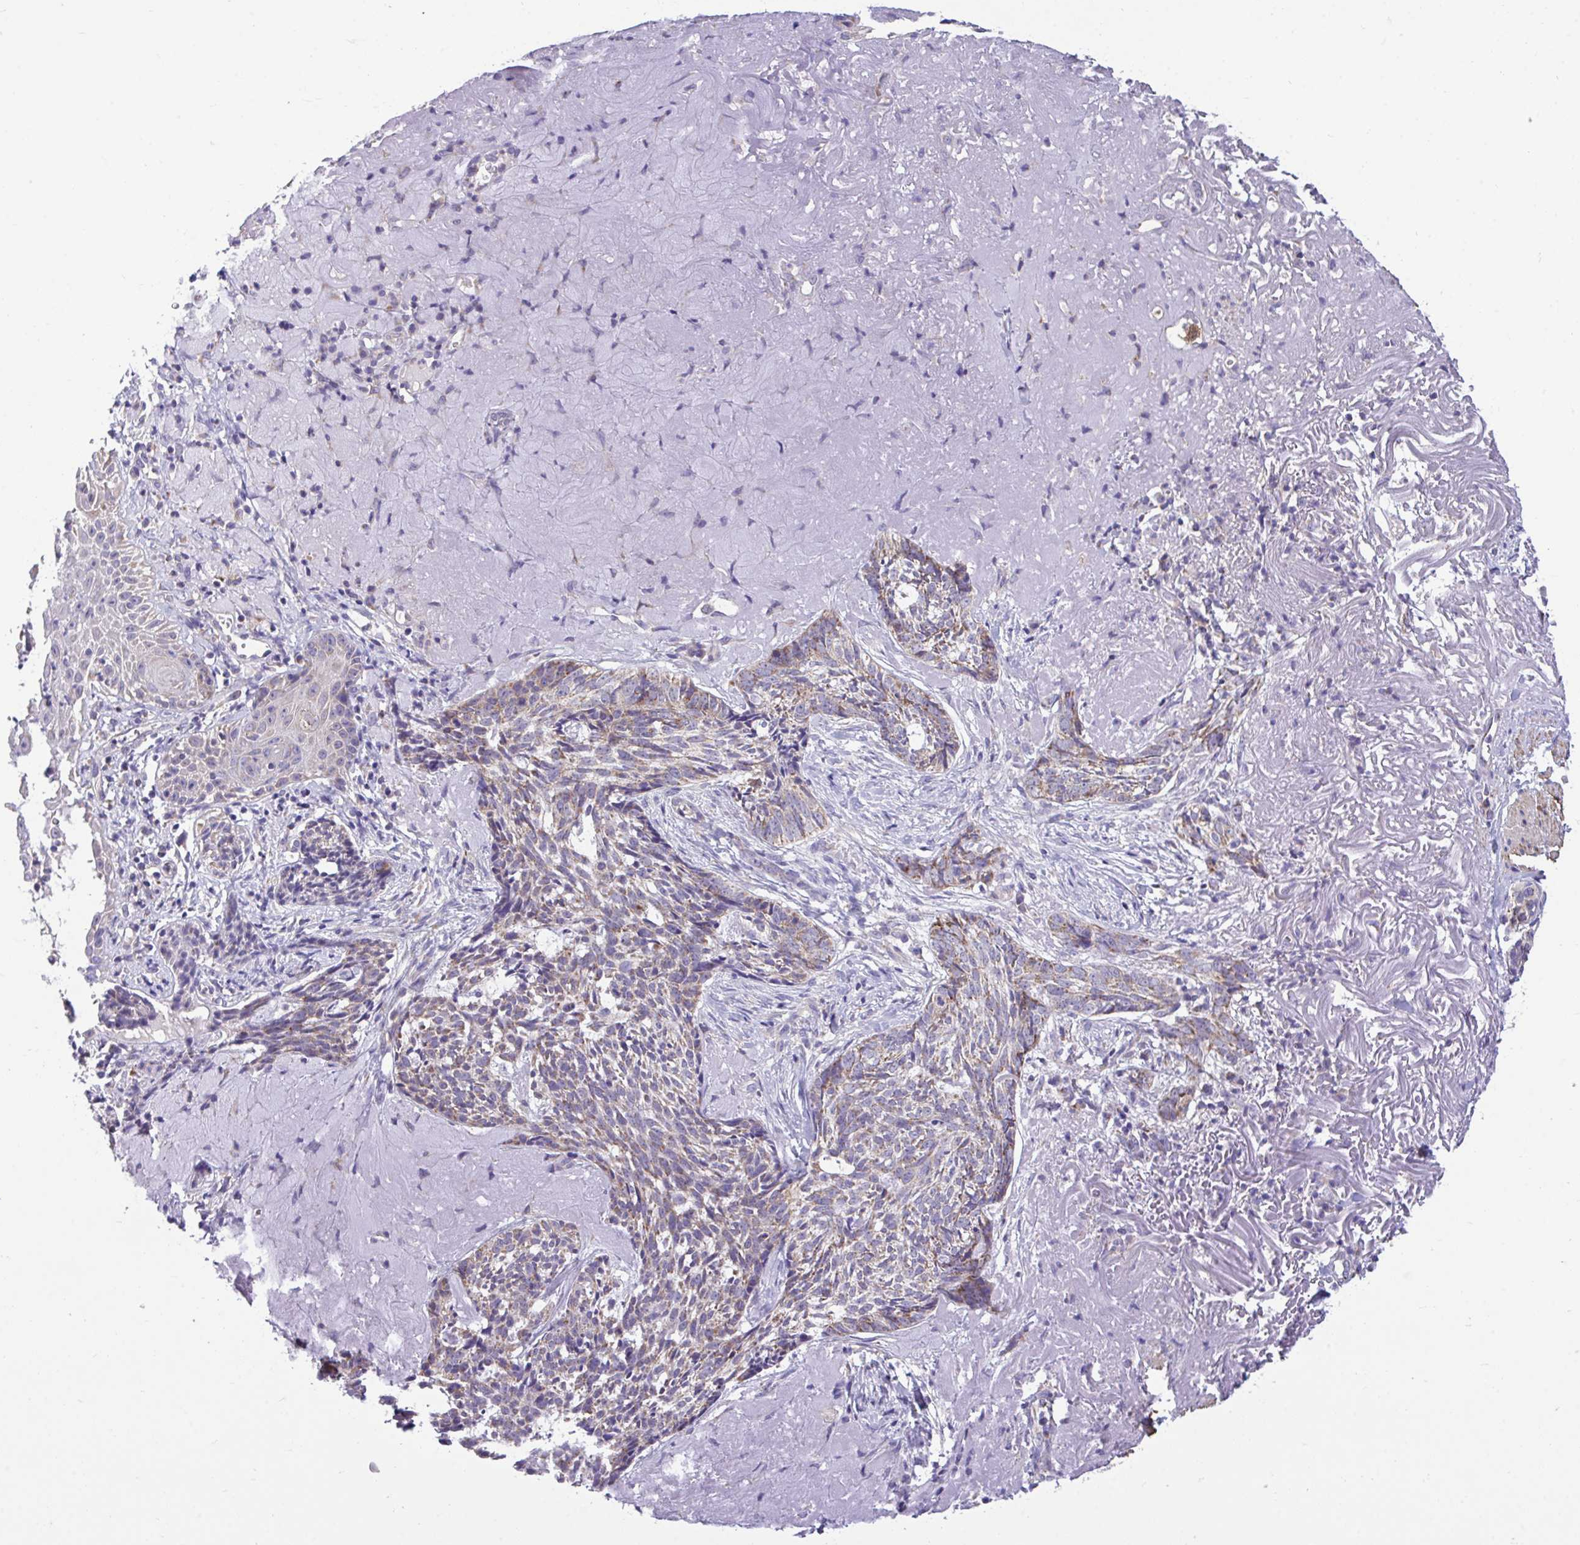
{"staining": {"intensity": "weak", "quantity": "25%-75%", "location": "cytoplasmic/membranous"}, "tissue": "skin cancer", "cell_type": "Tumor cells", "image_type": "cancer", "snomed": [{"axis": "morphology", "description": "Basal cell carcinoma"}, {"axis": "topography", "description": "Skin"}, {"axis": "topography", "description": "Skin of face"}], "caption": "Protein expression analysis of skin basal cell carcinoma demonstrates weak cytoplasmic/membranous positivity in approximately 25%-75% of tumor cells.", "gene": "SARS2", "patient": {"sex": "female", "age": 95}}